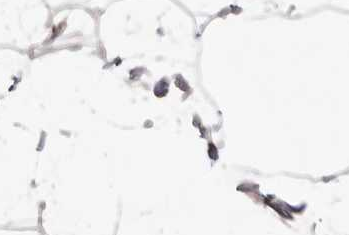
{"staining": {"intensity": "negative", "quantity": "none", "location": "none"}, "tissue": "adipose tissue", "cell_type": "Adipocytes", "image_type": "normal", "snomed": [{"axis": "morphology", "description": "Normal tissue, NOS"}, {"axis": "topography", "description": "Soft tissue"}], "caption": "An IHC micrograph of normal adipose tissue is shown. There is no staining in adipocytes of adipose tissue.", "gene": "GNA13", "patient": {"sex": "male", "age": 72}}